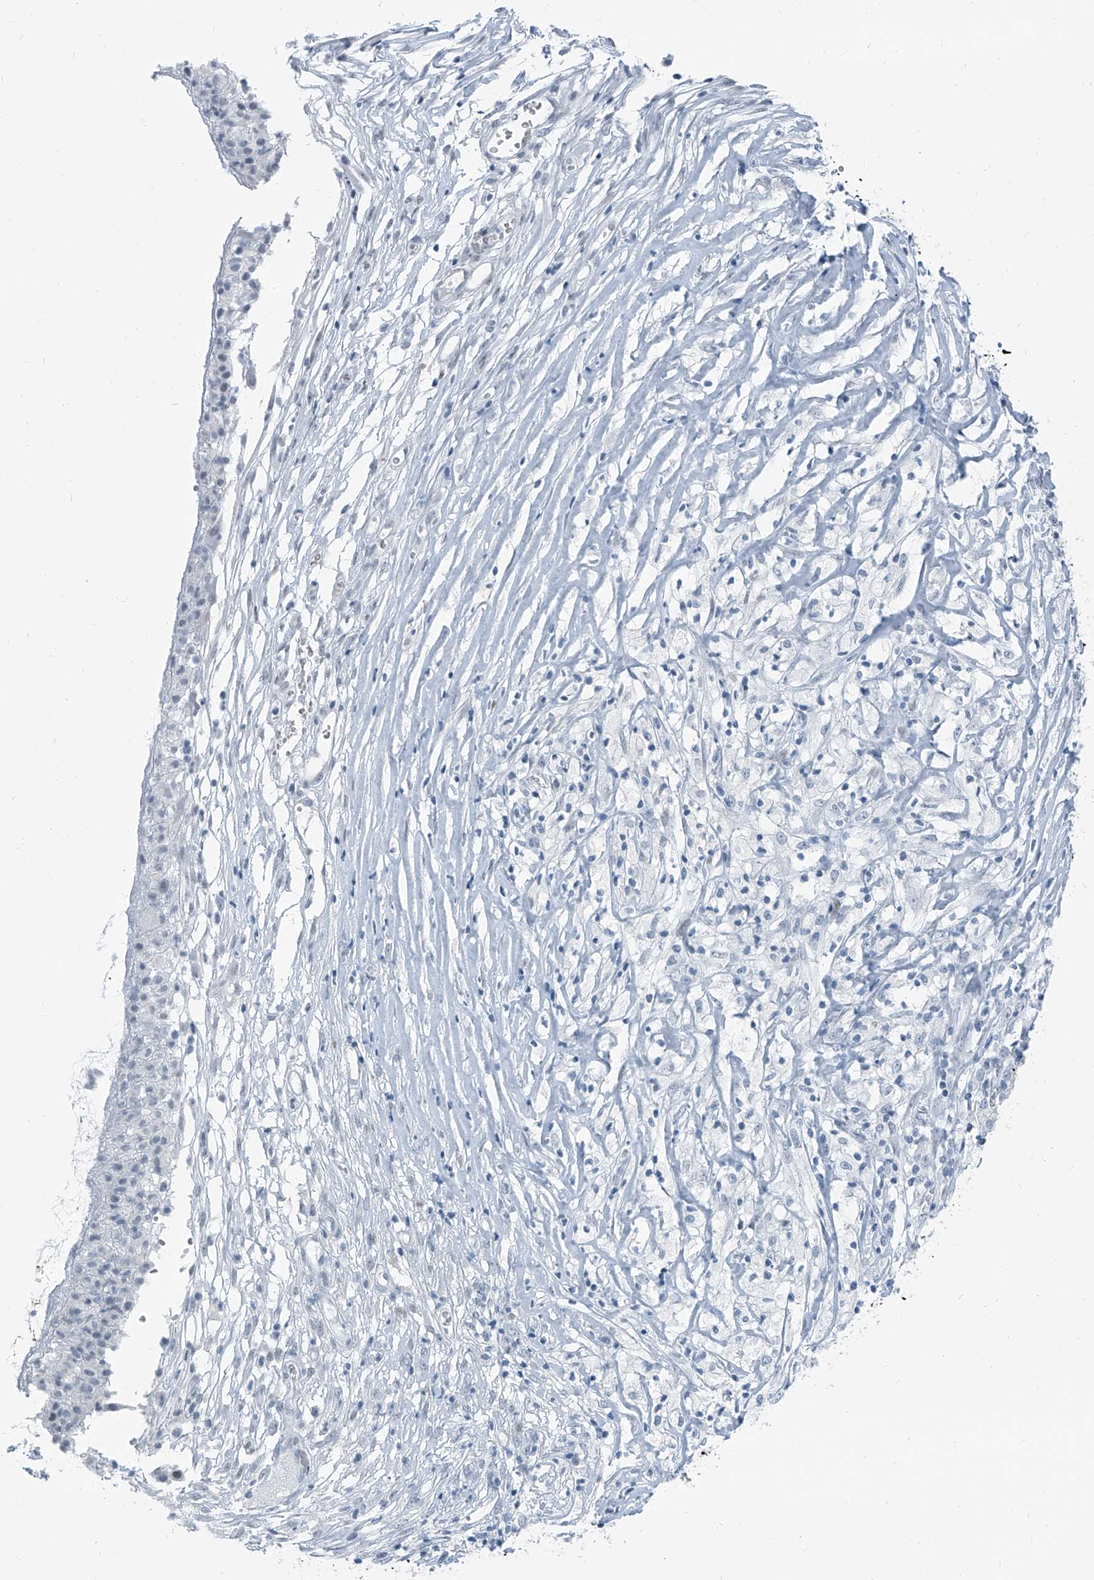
{"staining": {"intensity": "negative", "quantity": "none", "location": "none"}, "tissue": "ovarian cancer", "cell_type": "Tumor cells", "image_type": "cancer", "snomed": [{"axis": "morphology", "description": "Carcinoma, endometroid"}, {"axis": "topography", "description": "Ovary"}], "caption": "Tumor cells show no significant protein staining in ovarian cancer.", "gene": "RGN", "patient": {"sex": "female", "age": 42}}